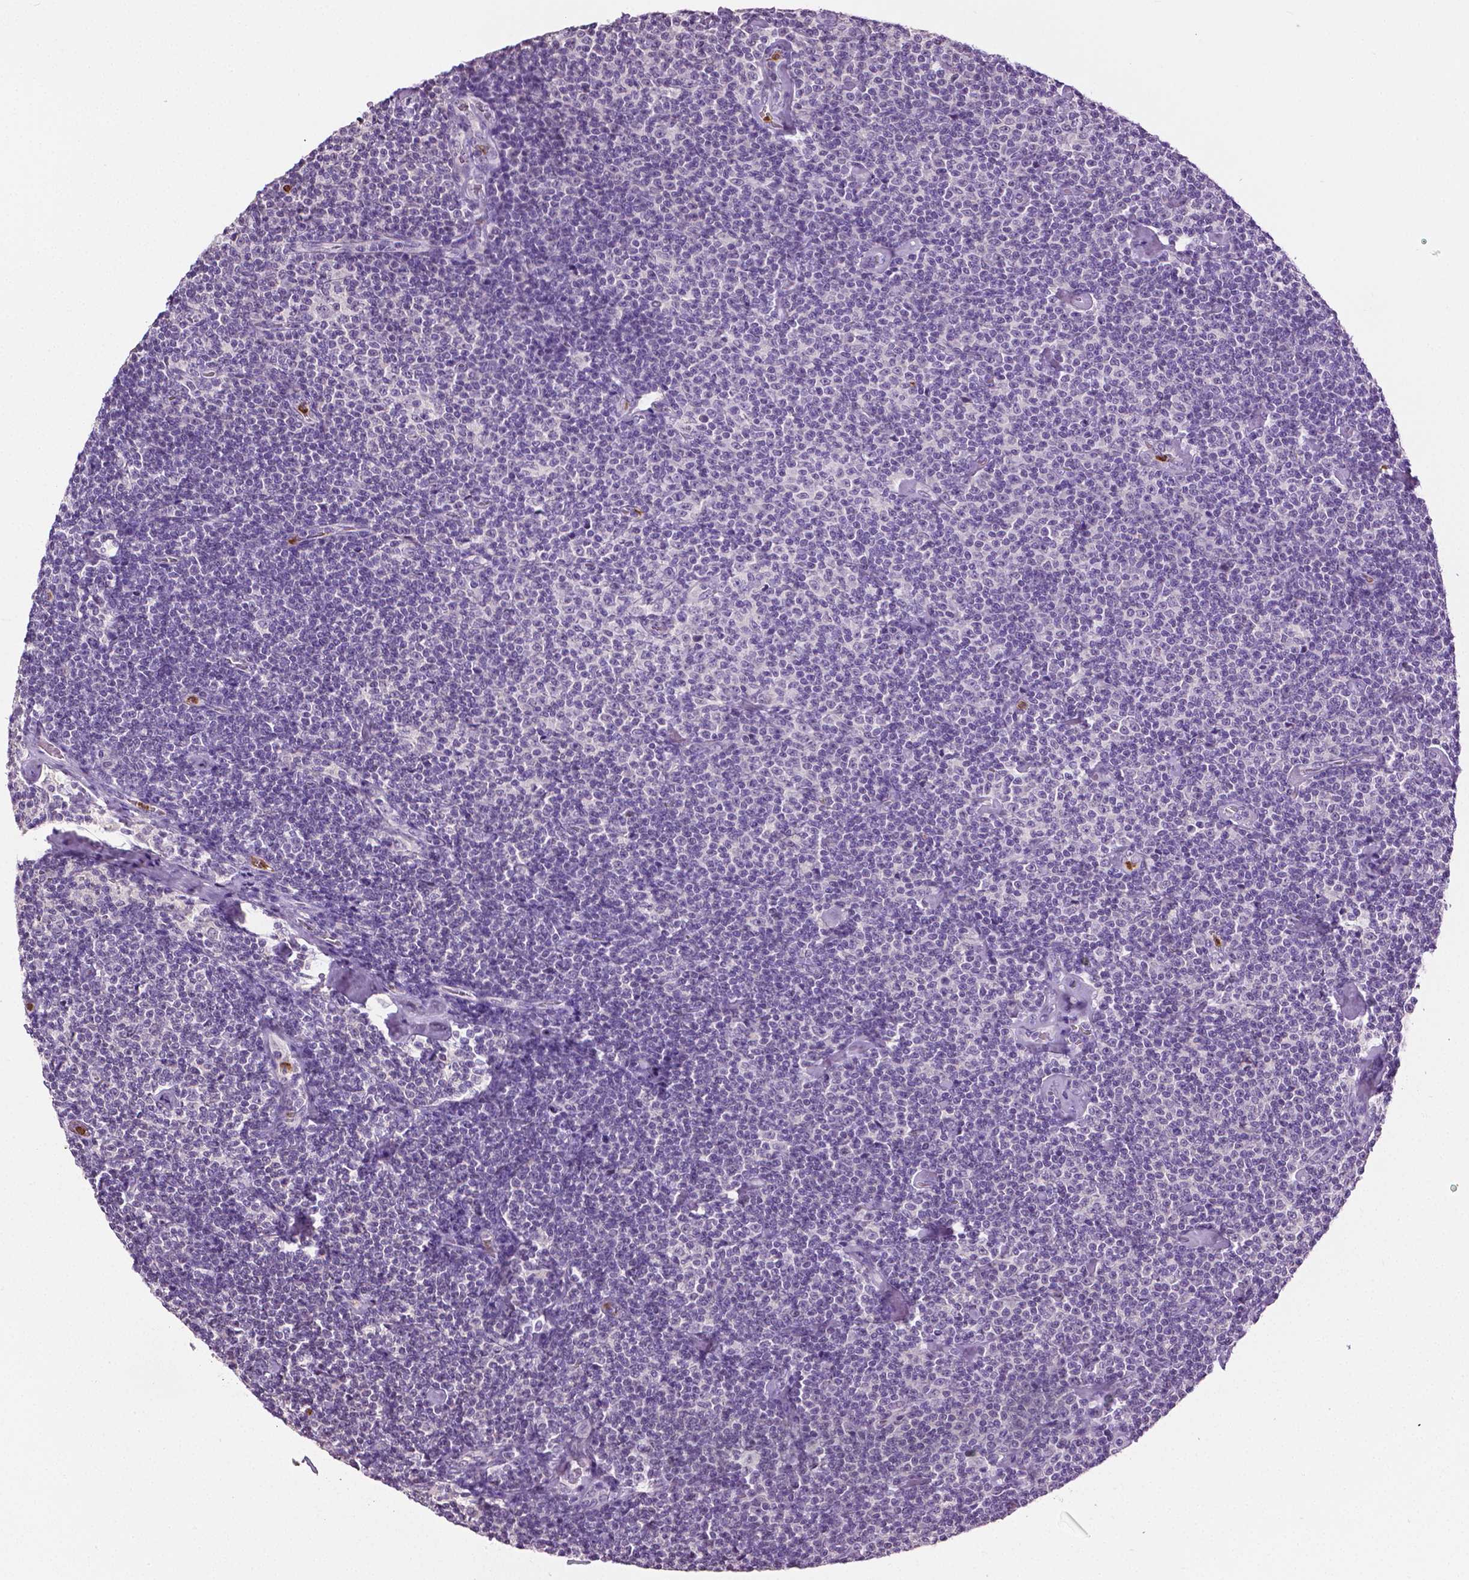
{"staining": {"intensity": "negative", "quantity": "none", "location": "none"}, "tissue": "lymphoma", "cell_type": "Tumor cells", "image_type": "cancer", "snomed": [{"axis": "morphology", "description": "Malignant lymphoma, non-Hodgkin's type, Low grade"}, {"axis": "topography", "description": "Lymph node"}], "caption": "Immunohistochemistry of low-grade malignant lymphoma, non-Hodgkin's type demonstrates no expression in tumor cells.", "gene": "PTPN5", "patient": {"sex": "male", "age": 81}}